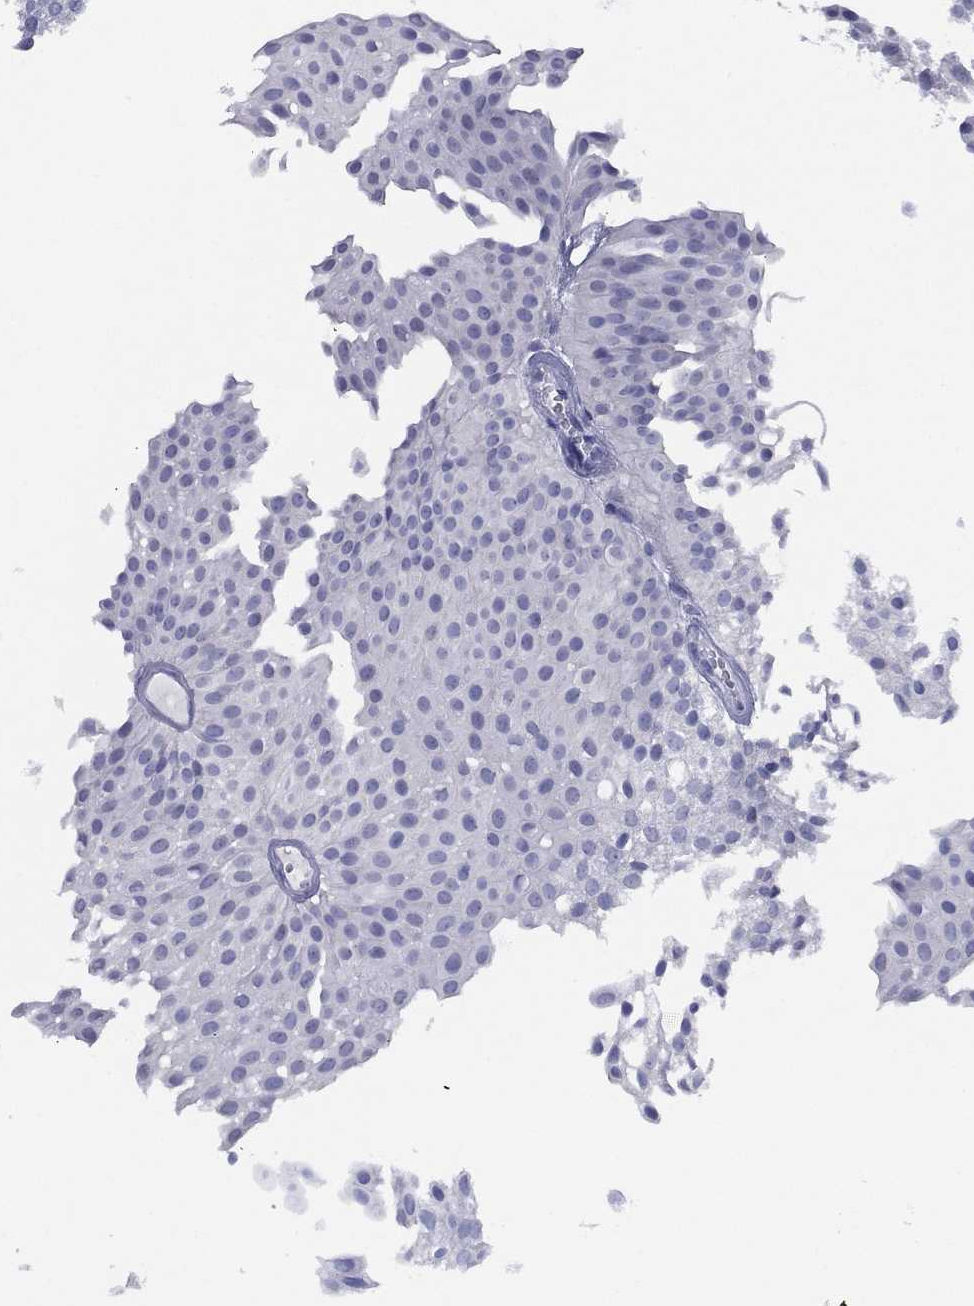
{"staining": {"intensity": "negative", "quantity": "none", "location": "none"}, "tissue": "urothelial cancer", "cell_type": "Tumor cells", "image_type": "cancer", "snomed": [{"axis": "morphology", "description": "Urothelial carcinoma, Low grade"}, {"axis": "topography", "description": "Urinary bladder"}], "caption": "IHC image of neoplastic tissue: human low-grade urothelial carcinoma stained with DAB (3,3'-diaminobenzidine) shows no significant protein staining in tumor cells.", "gene": "SLC13A4", "patient": {"sex": "male", "age": 64}}